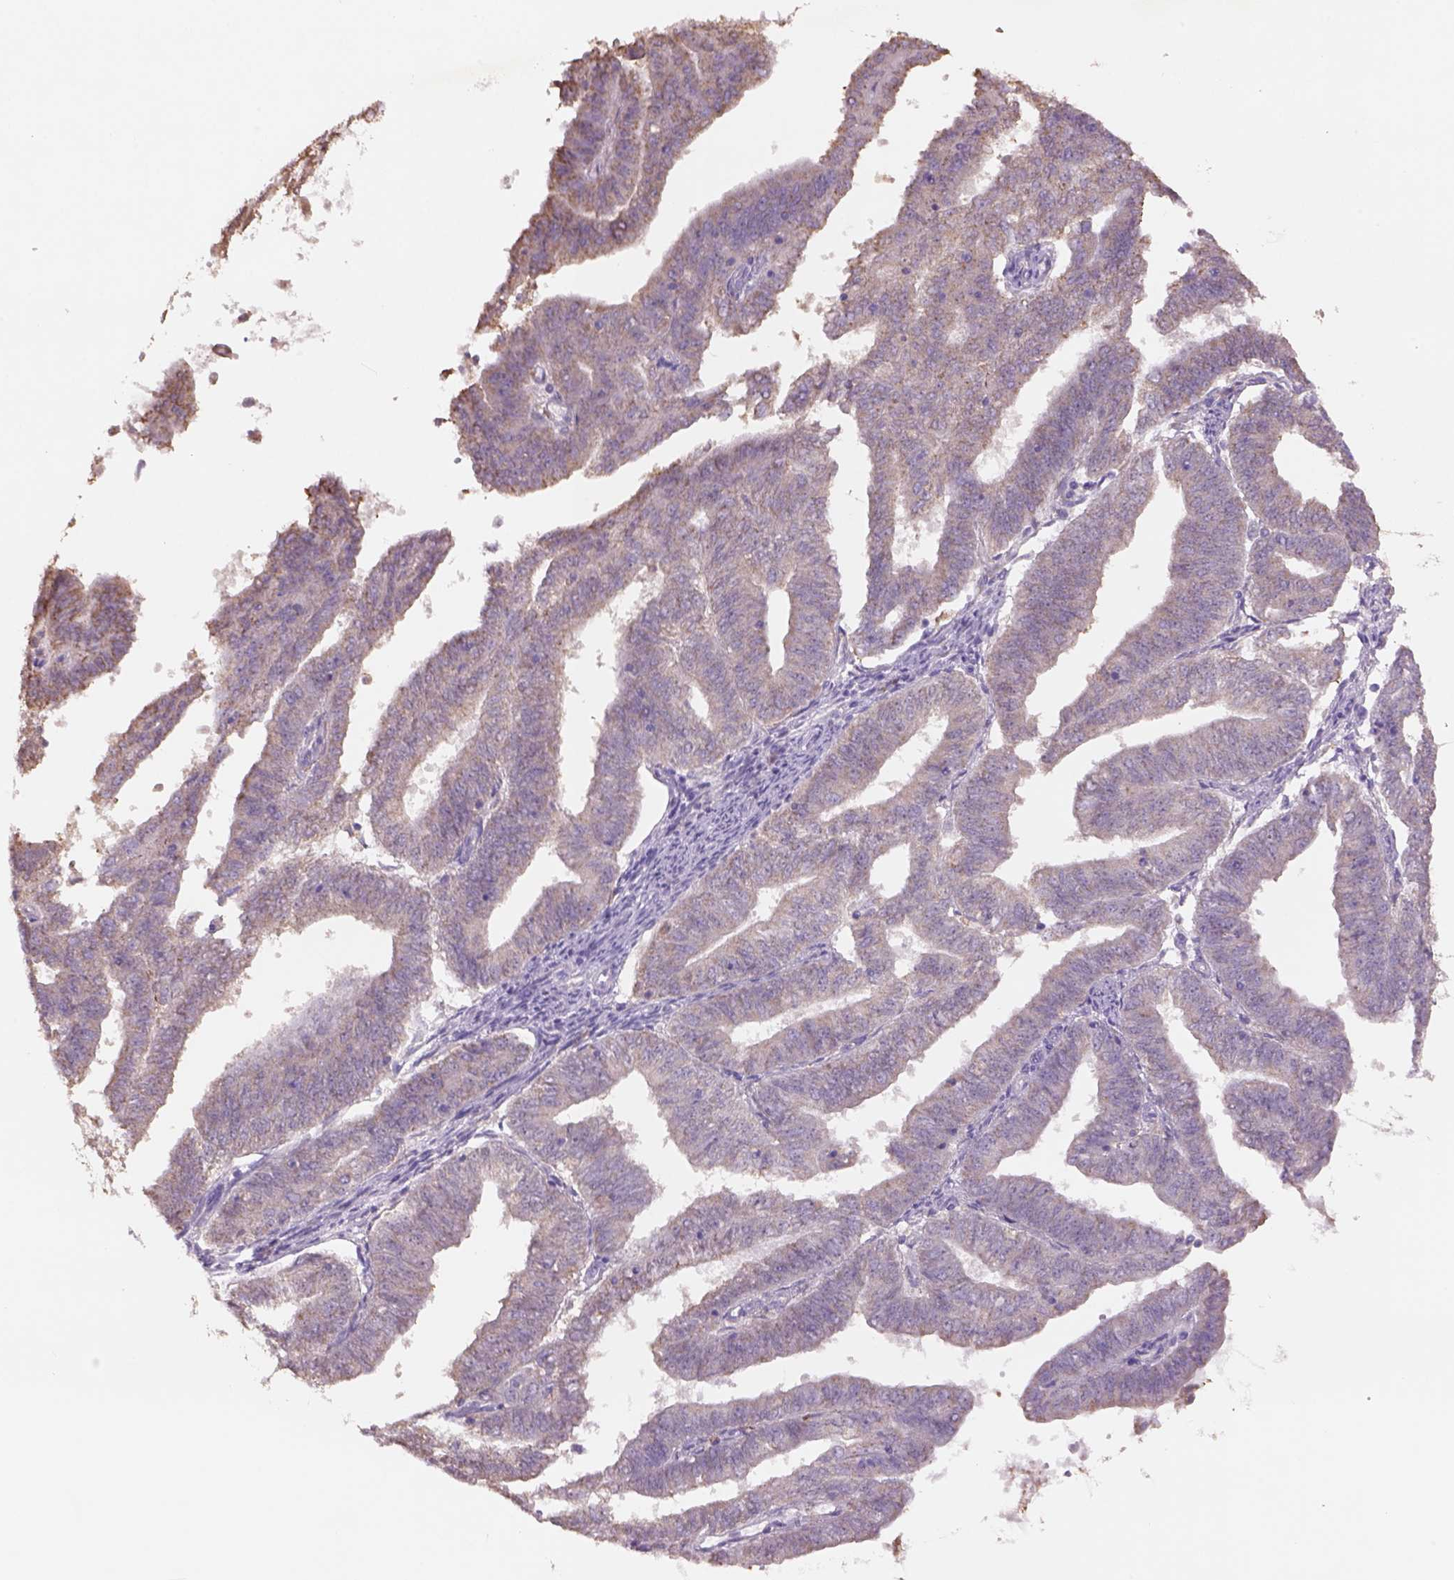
{"staining": {"intensity": "weak", "quantity": ">75%", "location": "cytoplasmic/membranous"}, "tissue": "endometrial cancer", "cell_type": "Tumor cells", "image_type": "cancer", "snomed": [{"axis": "morphology", "description": "Adenocarcinoma, NOS"}, {"axis": "topography", "description": "Endometrium"}], "caption": "Weak cytoplasmic/membranous positivity is identified in about >75% of tumor cells in endometrial cancer. (DAB (3,3'-diaminobenzidine) IHC, brown staining for protein, blue staining for nuclei).", "gene": "NAALAD2", "patient": {"sex": "female", "age": 82}}